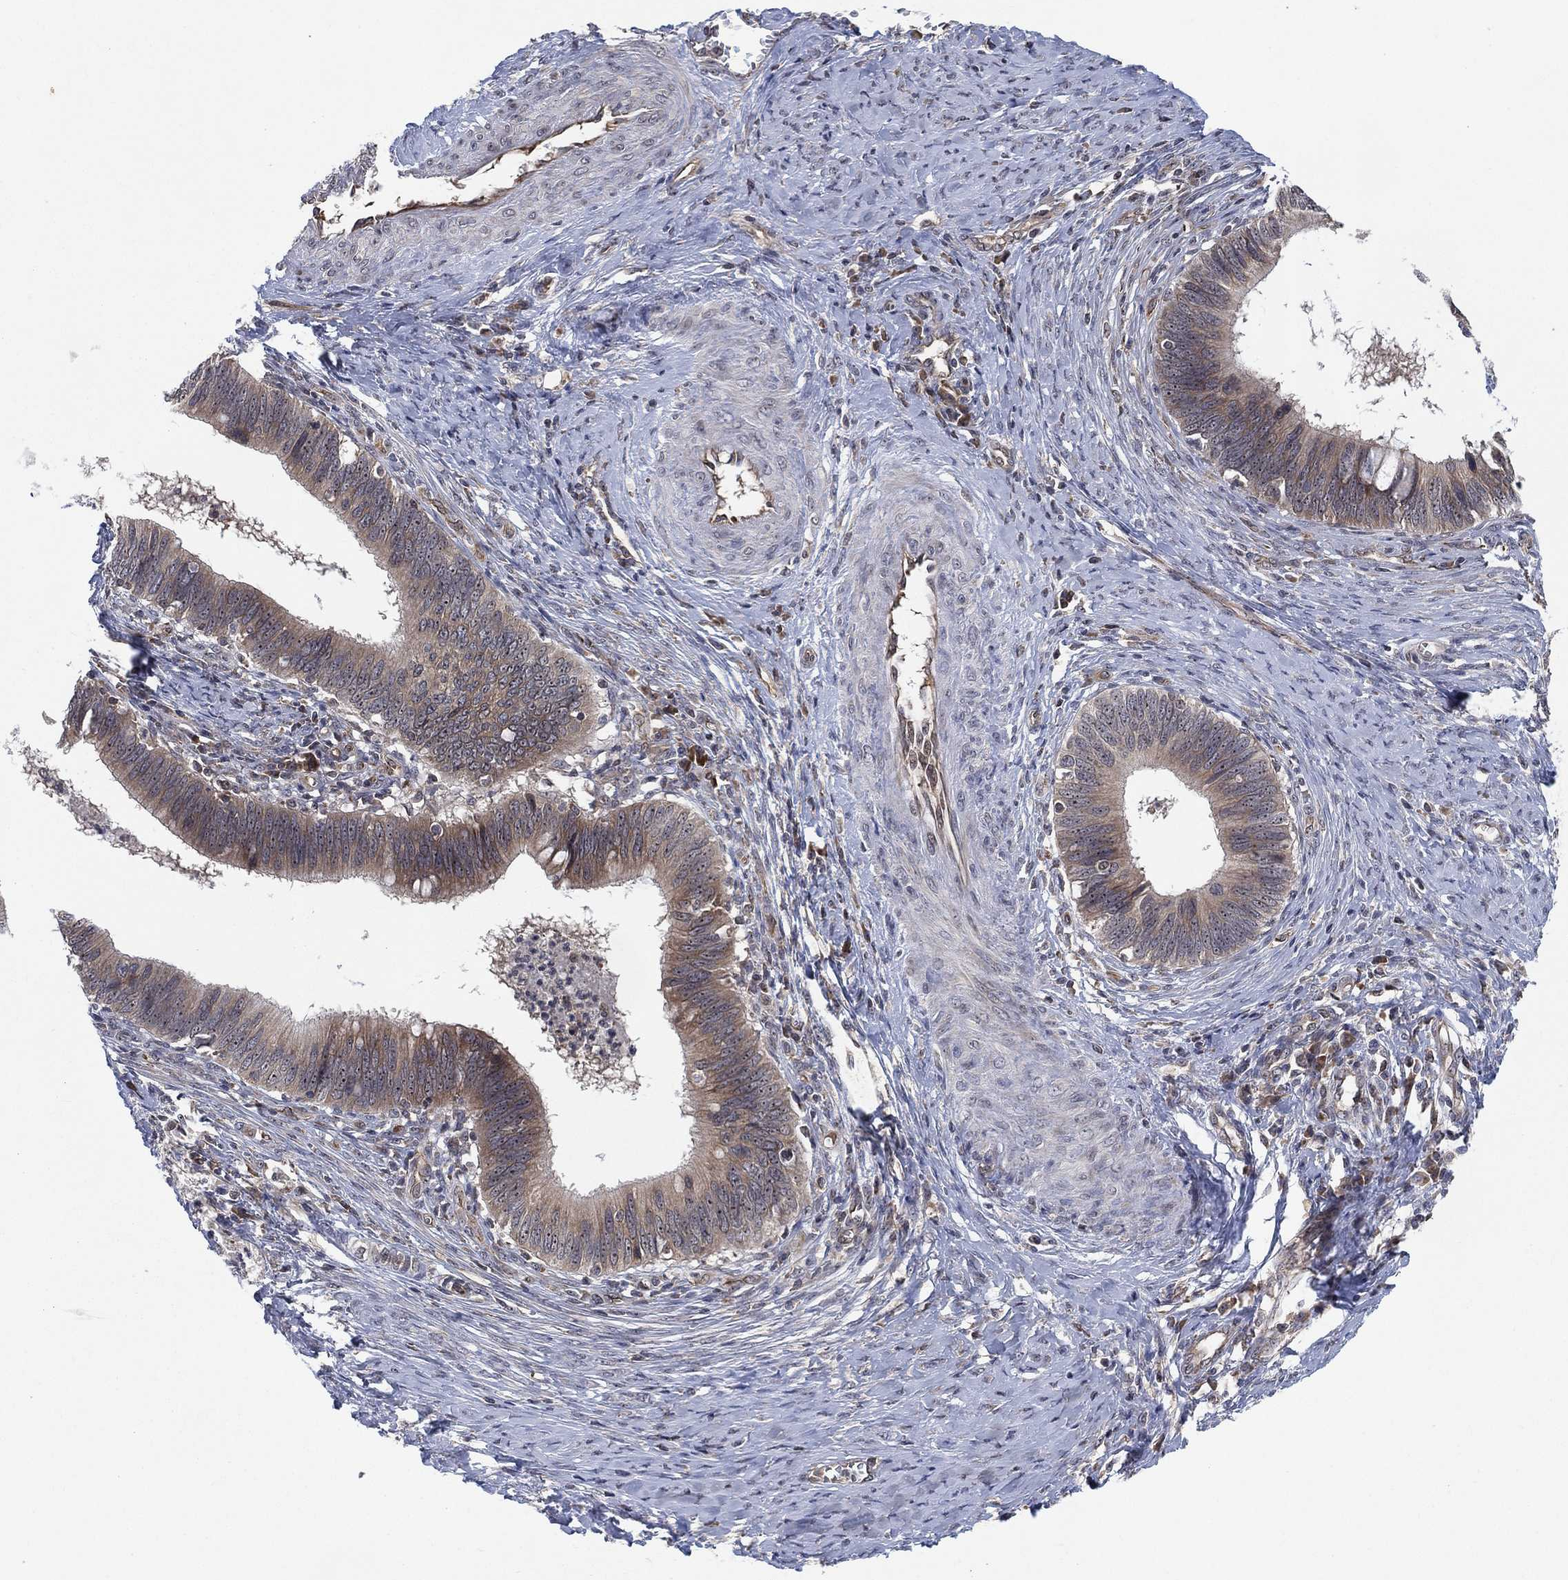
{"staining": {"intensity": "negative", "quantity": "none", "location": "none"}, "tissue": "cervical cancer", "cell_type": "Tumor cells", "image_type": "cancer", "snomed": [{"axis": "morphology", "description": "Adenocarcinoma, NOS"}, {"axis": "topography", "description": "Cervix"}], "caption": "Human adenocarcinoma (cervical) stained for a protein using immunohistochemistry (IHC) displays no positivity in tumor cells.", "gene": "TMCO1", "patient": {"sex": "female", "age": 42}}